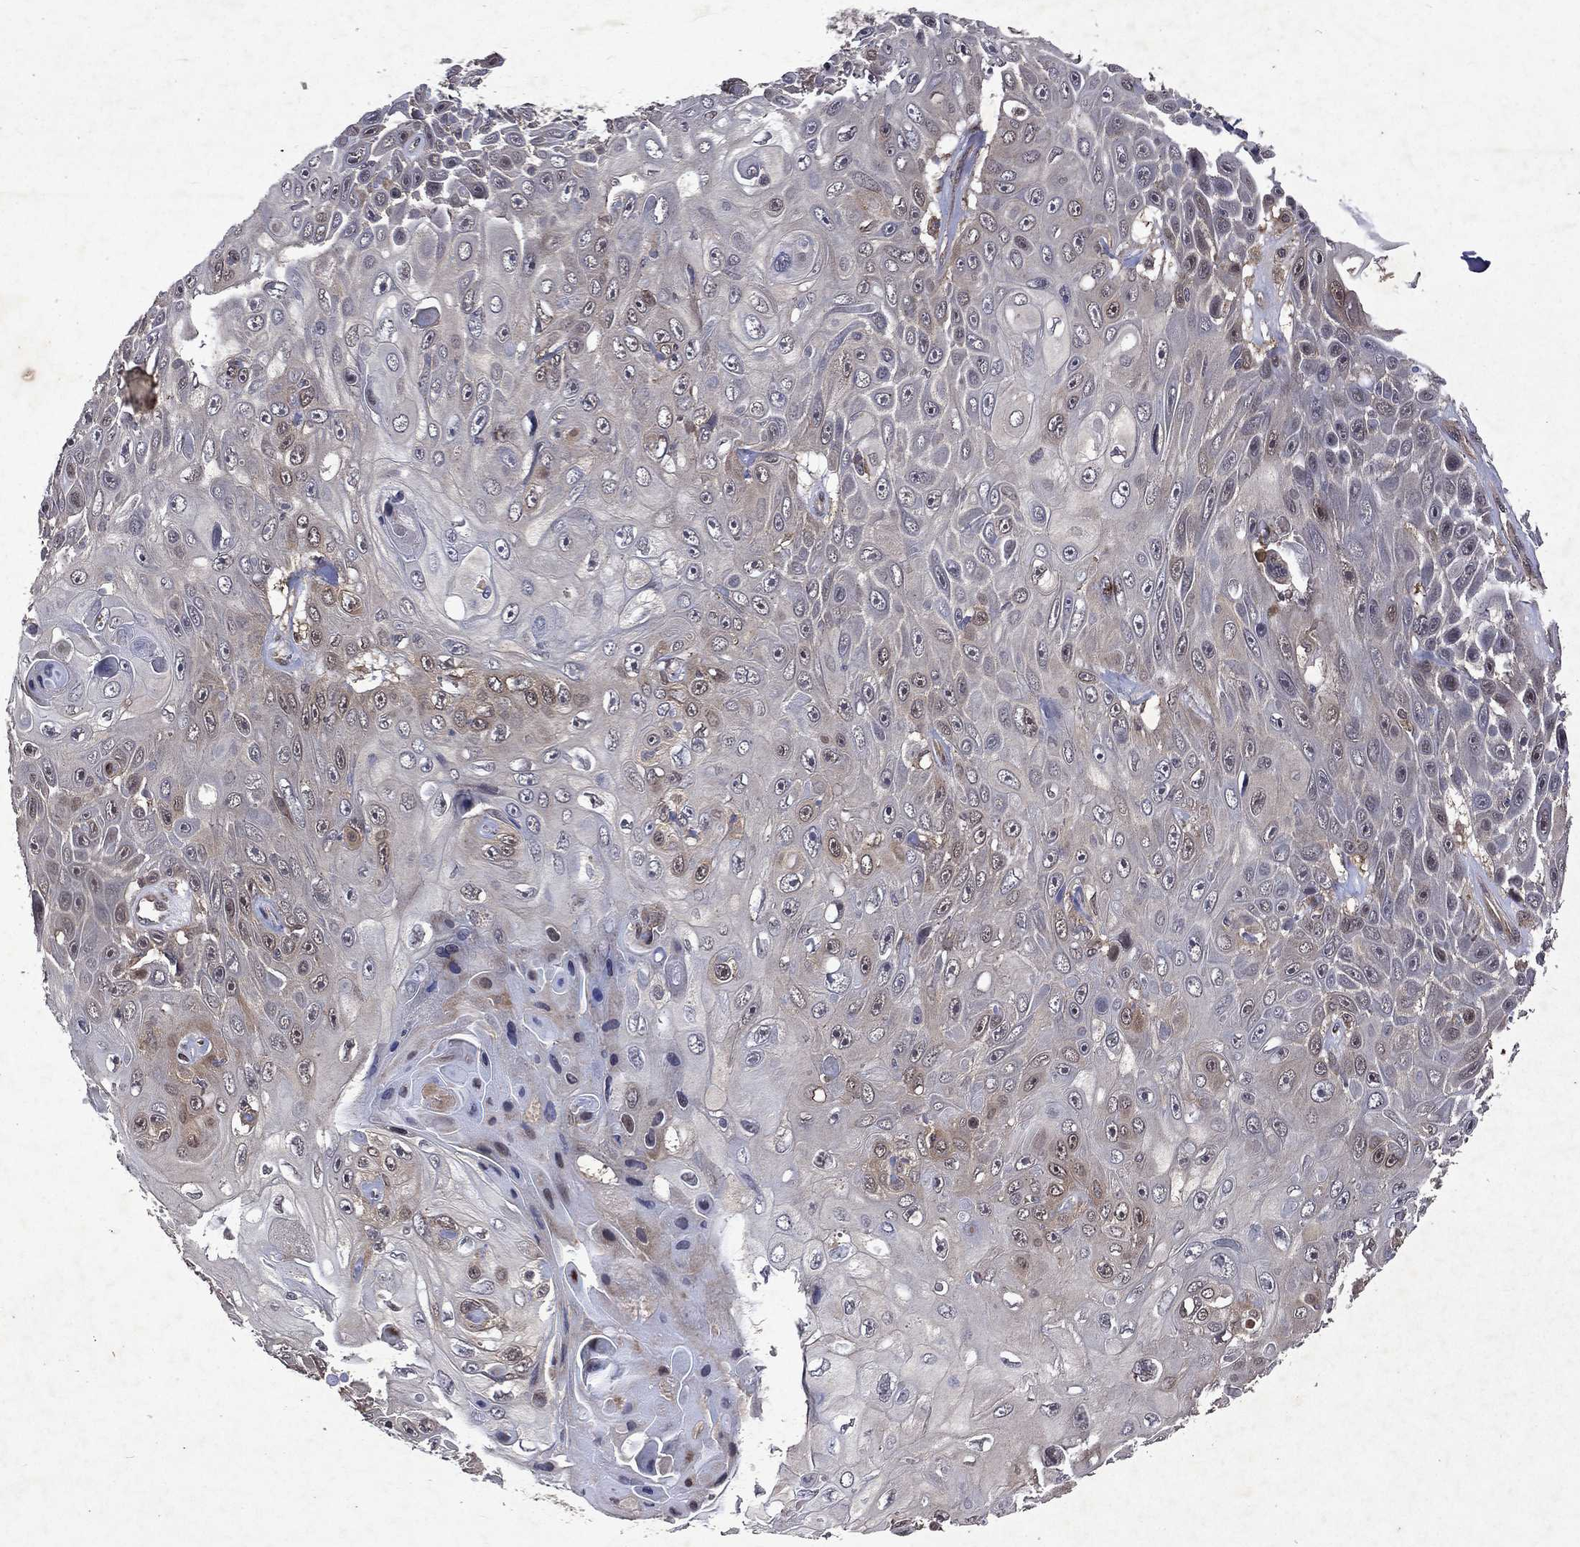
{"staining": {"intensity": "weak", "quantity": "<25%", "location": "cytoplasmic/membranous"}, "tissue": "skin cancer", "cell_type": "Tumor cells", "image_type": "cancer", "snomed": [{"axis": "morphology", "description": "Squamous cell carcinoma, NOS"}, {"axis": "topography", "description": "Skin"}], "caption": "Immunohistochemistry (IHC) histopathology image of skin cancer stained for a protein (brown), which exhibits no positivity in tumor cells. Brightfield microscopy of immunohistochemistry stained with DAB (brown) and hematoxylin (blue), captured at high magnification.", "gene": "MTAP", "patient": {"sex": "male", "age": 82}}